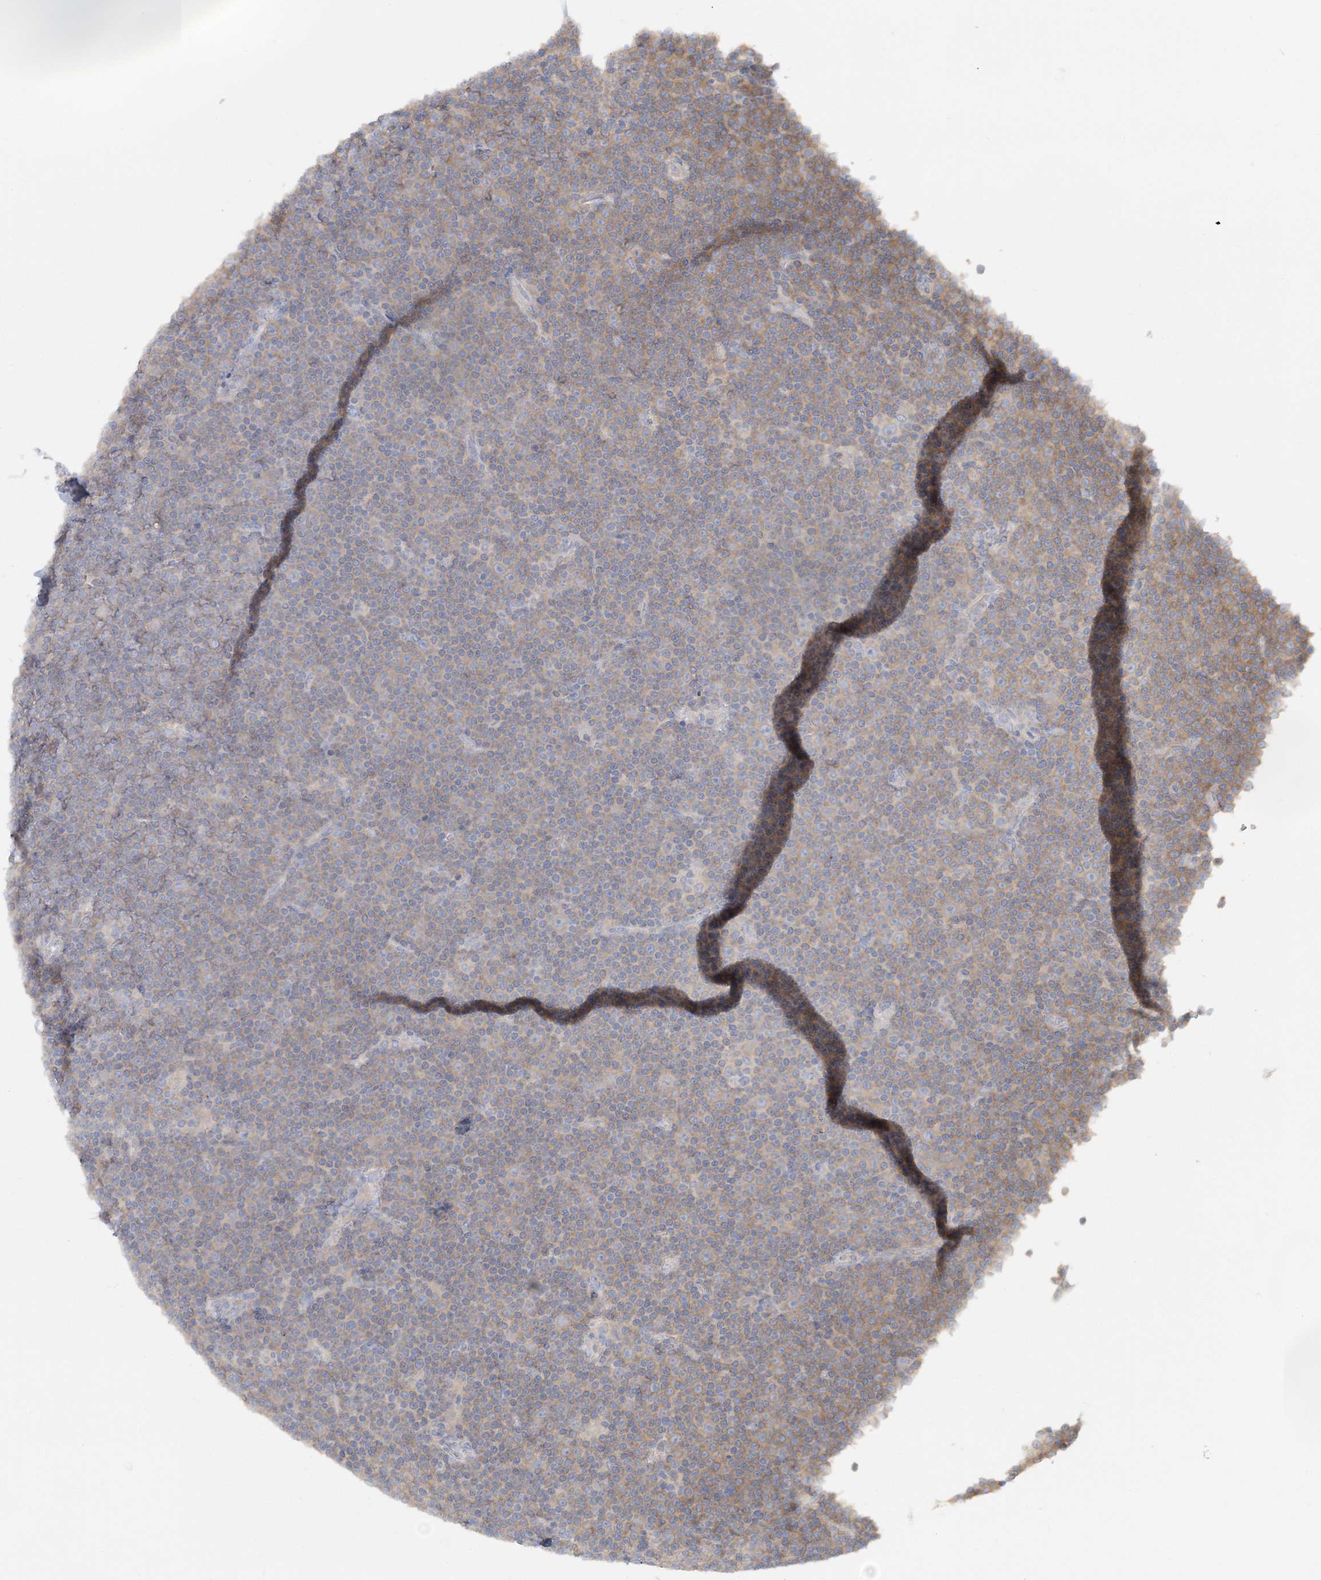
{"staining": {"intensity": "weak", "quantity": "25%-75%", "location": "cytoplasmic/membranous"}, "tissue": "lymphoma", "cell_type": "Tumor cells", "image_type": "cancer", "snomed": [{"axis": "morphology", "description": "Malignant lymphoma, non-Hodgkin's type, Low grade"}, {"axis": "topography", "description": "Lymph node"}], "caption": "A micrograph showing weak cytoplasmic/membranous expression in approximately 25%-75% of tumor cells in malignant lymphoma, non-Hodgkin's type (low-grade), as visualized by brown immunohistochemical staining.", "gene": "TBC1D5", "patient": {"sex": "female", "age": 67}}